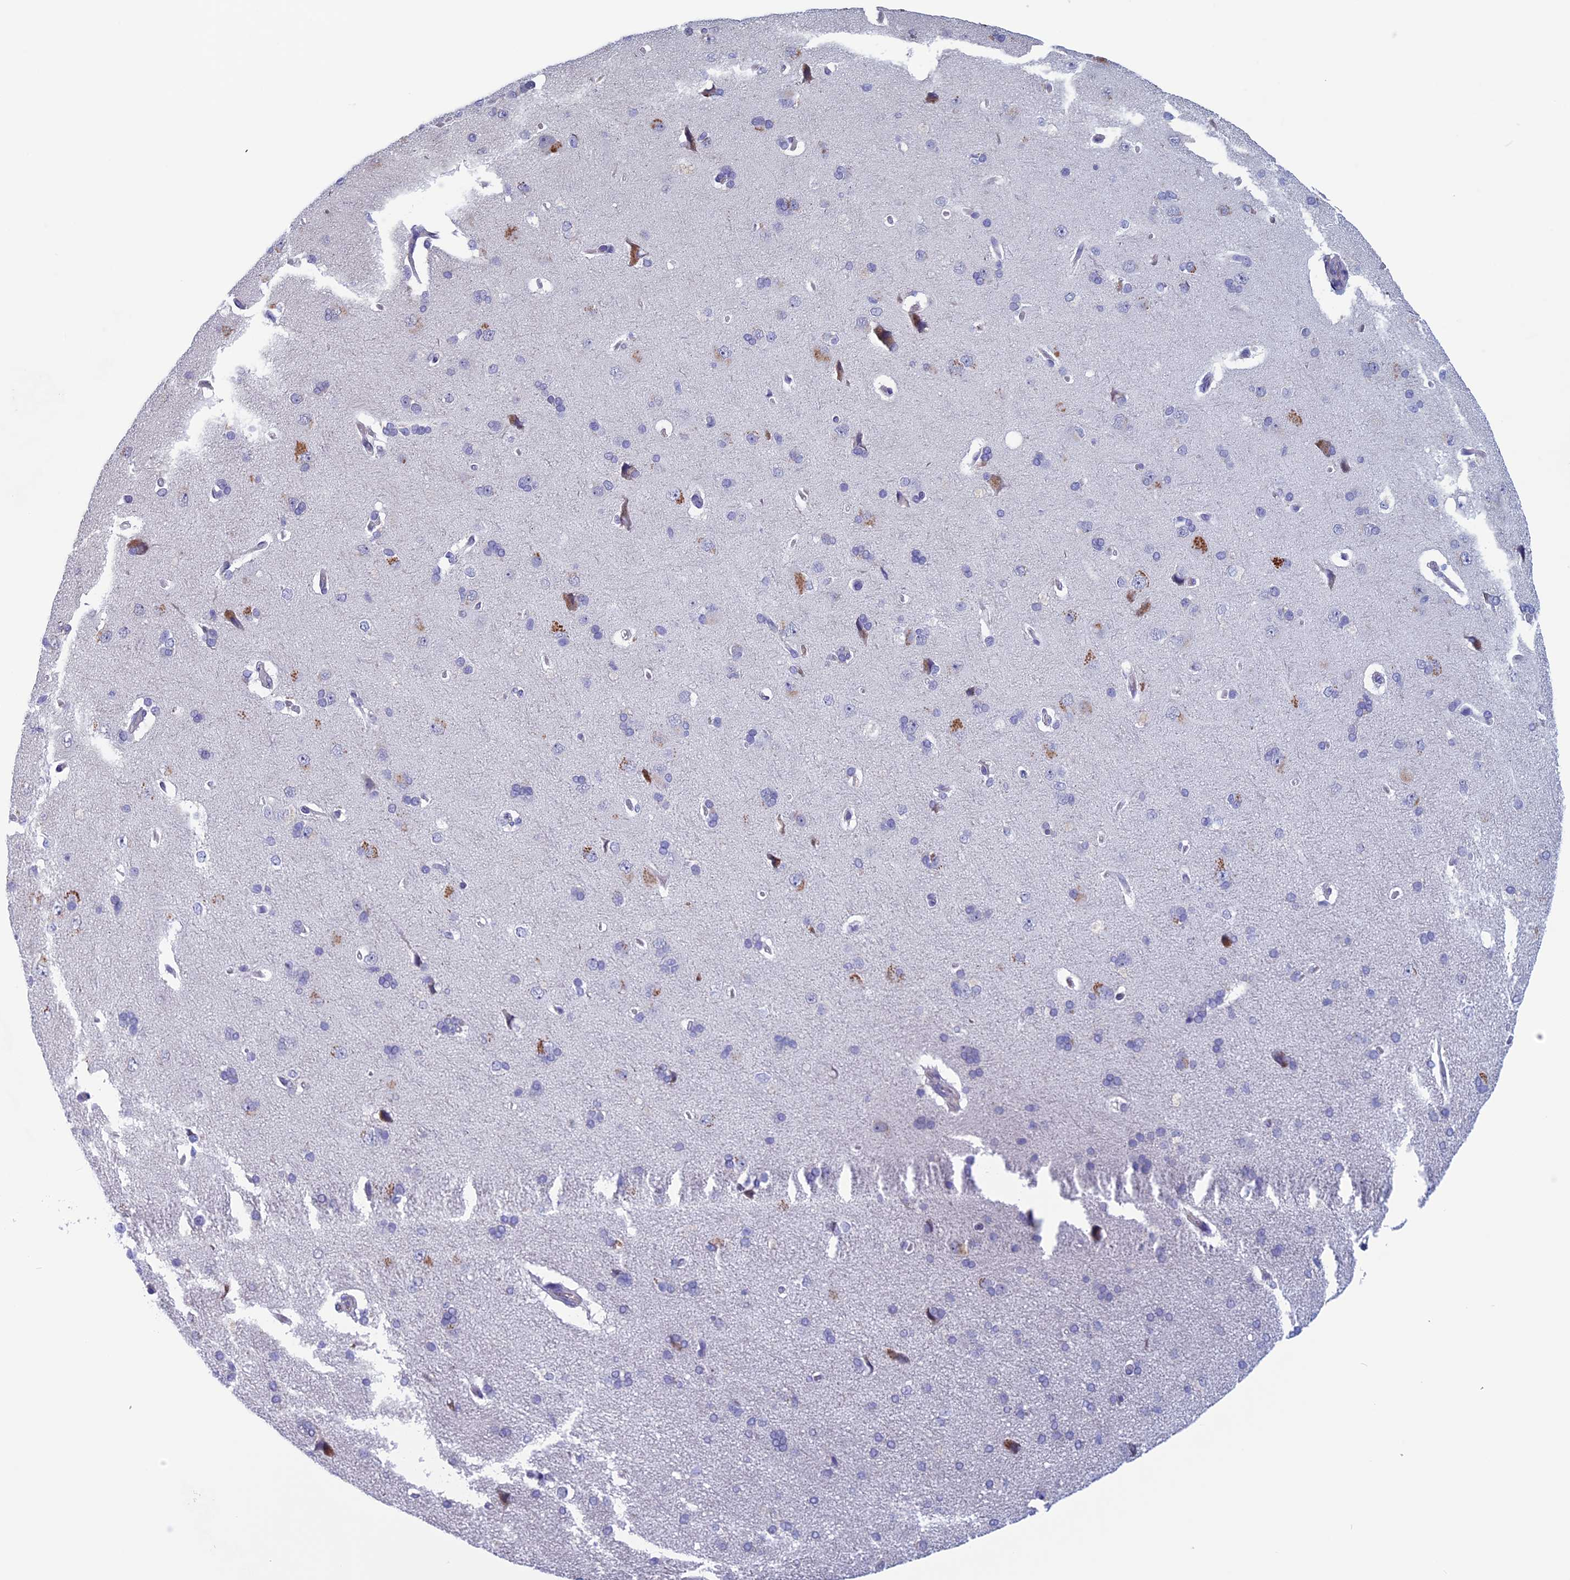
{"staining": {"intensity": "negative", "quantity": "none", "location": "none"}, "tissue": "cerebral cortex", "cell_type": "Endothelial cells", "image_type": "normal", "snomed": [{"axis": "morphology", "description": "Normal tissue, NOS"}, {"axis": "topography", "description": "Cerebral cortex"}], "caption": "Endothelial cells are negative for brown protein staining in benign cerebral cortex. (DAB (3,3'-diaminobenzidine) immunohistochemistry with hematoxylin counter stain).", "gene": "SLC1A6", "patient": {"sex": "male", "age": 62}}